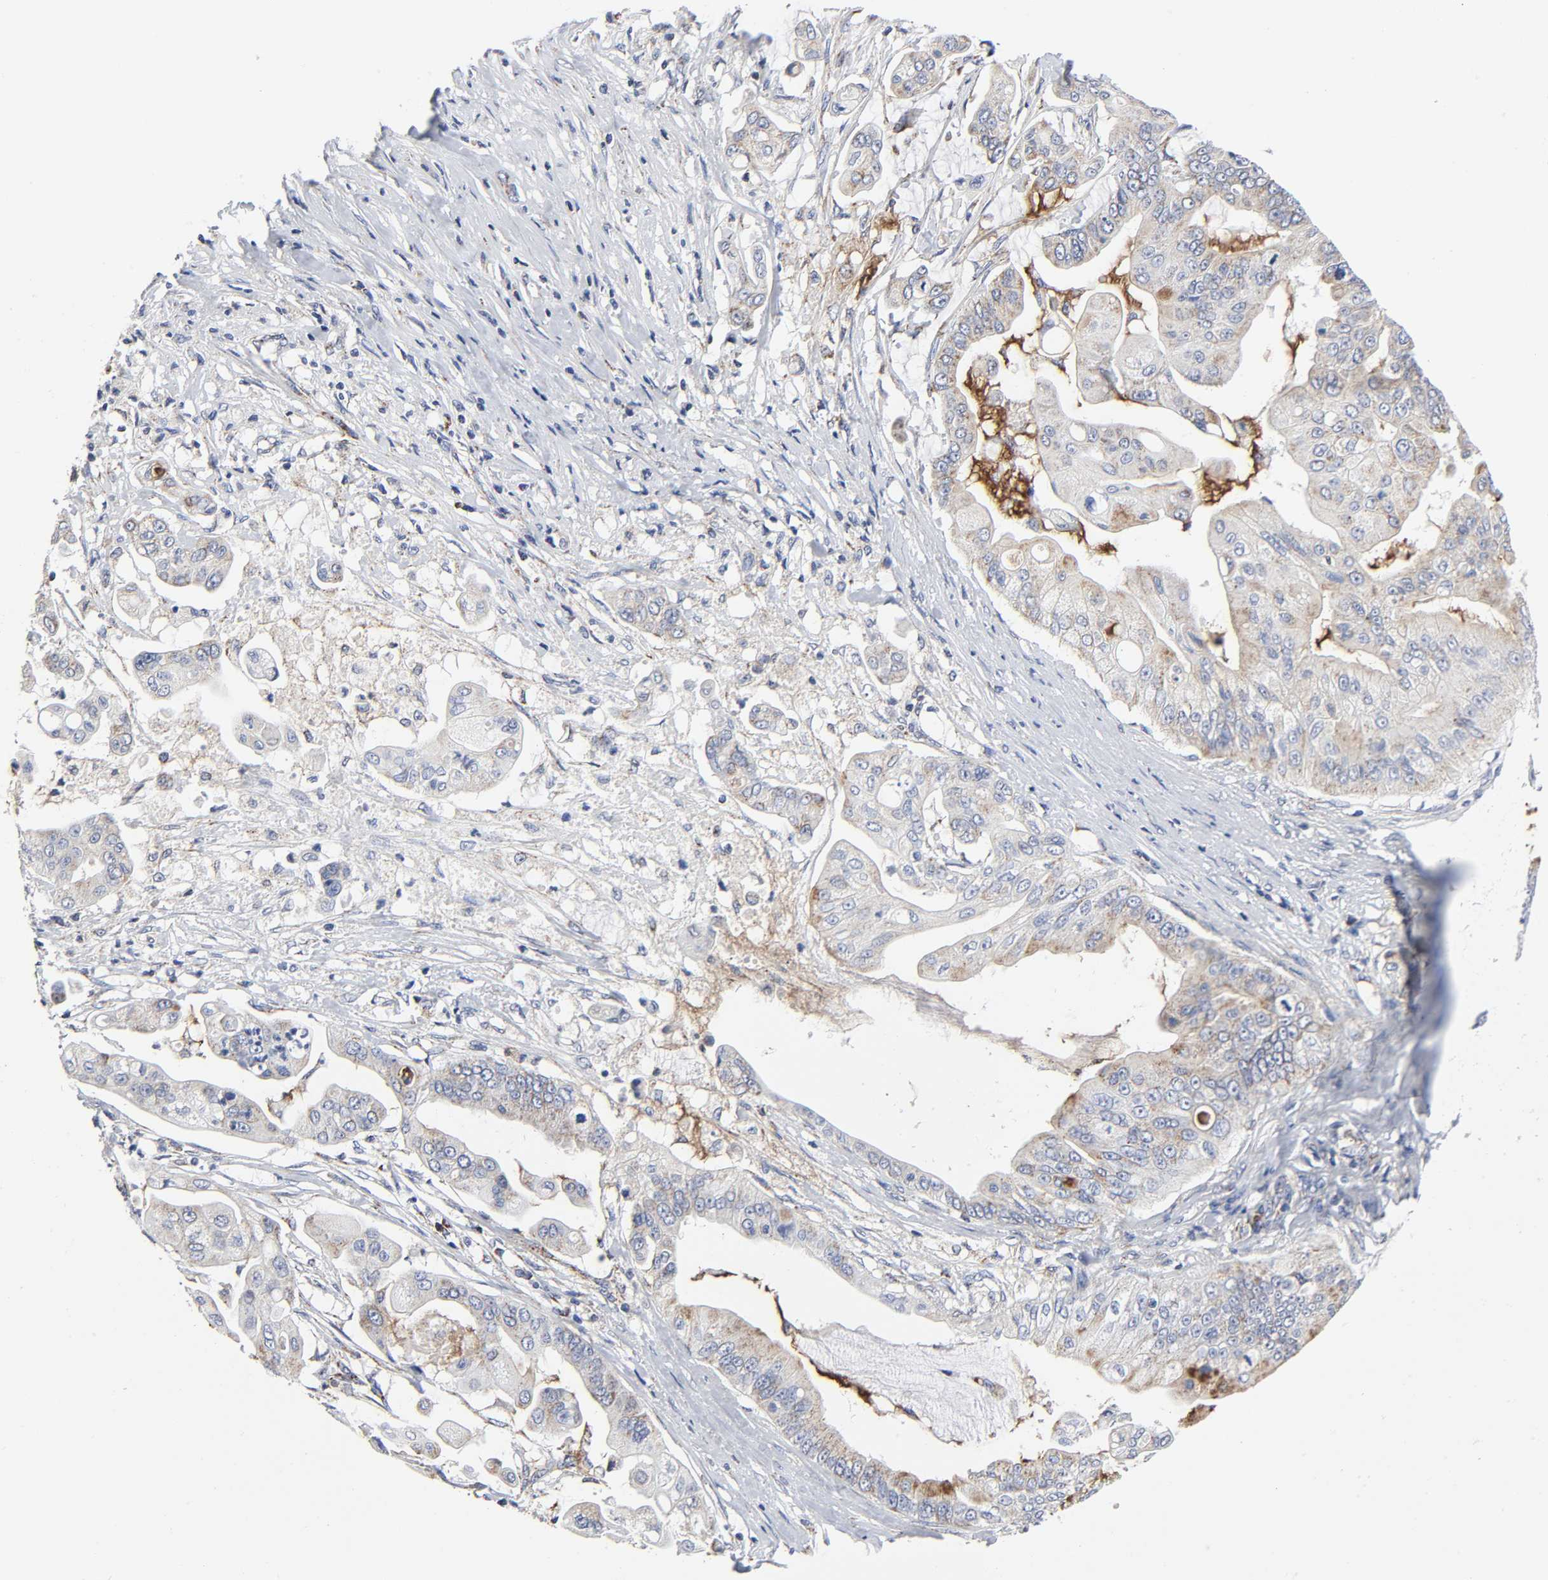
{"staining": {"intensity": "weak", "quantity": "25%-75%", "location": "cytoplasmic/membranous"}, "tissue": "pancreatic cancer", "cell_type": "Tumor cells", "image_type": "cancer", "snomed": [{"axis": "morphology", "description": "Adenocarcinoma, NOS"}, {"axis": "topography", "description": "Pancreas"}], "caption": "Brown immunohistochemical staining in pancreatic cancer (adenocarcinoma) reveals weak cytoplasmic/membranous staining in approximately 25%-75% of tumor cells.", "gene": "AOPEP", "patient": {"sex": "female", "age": 75}}